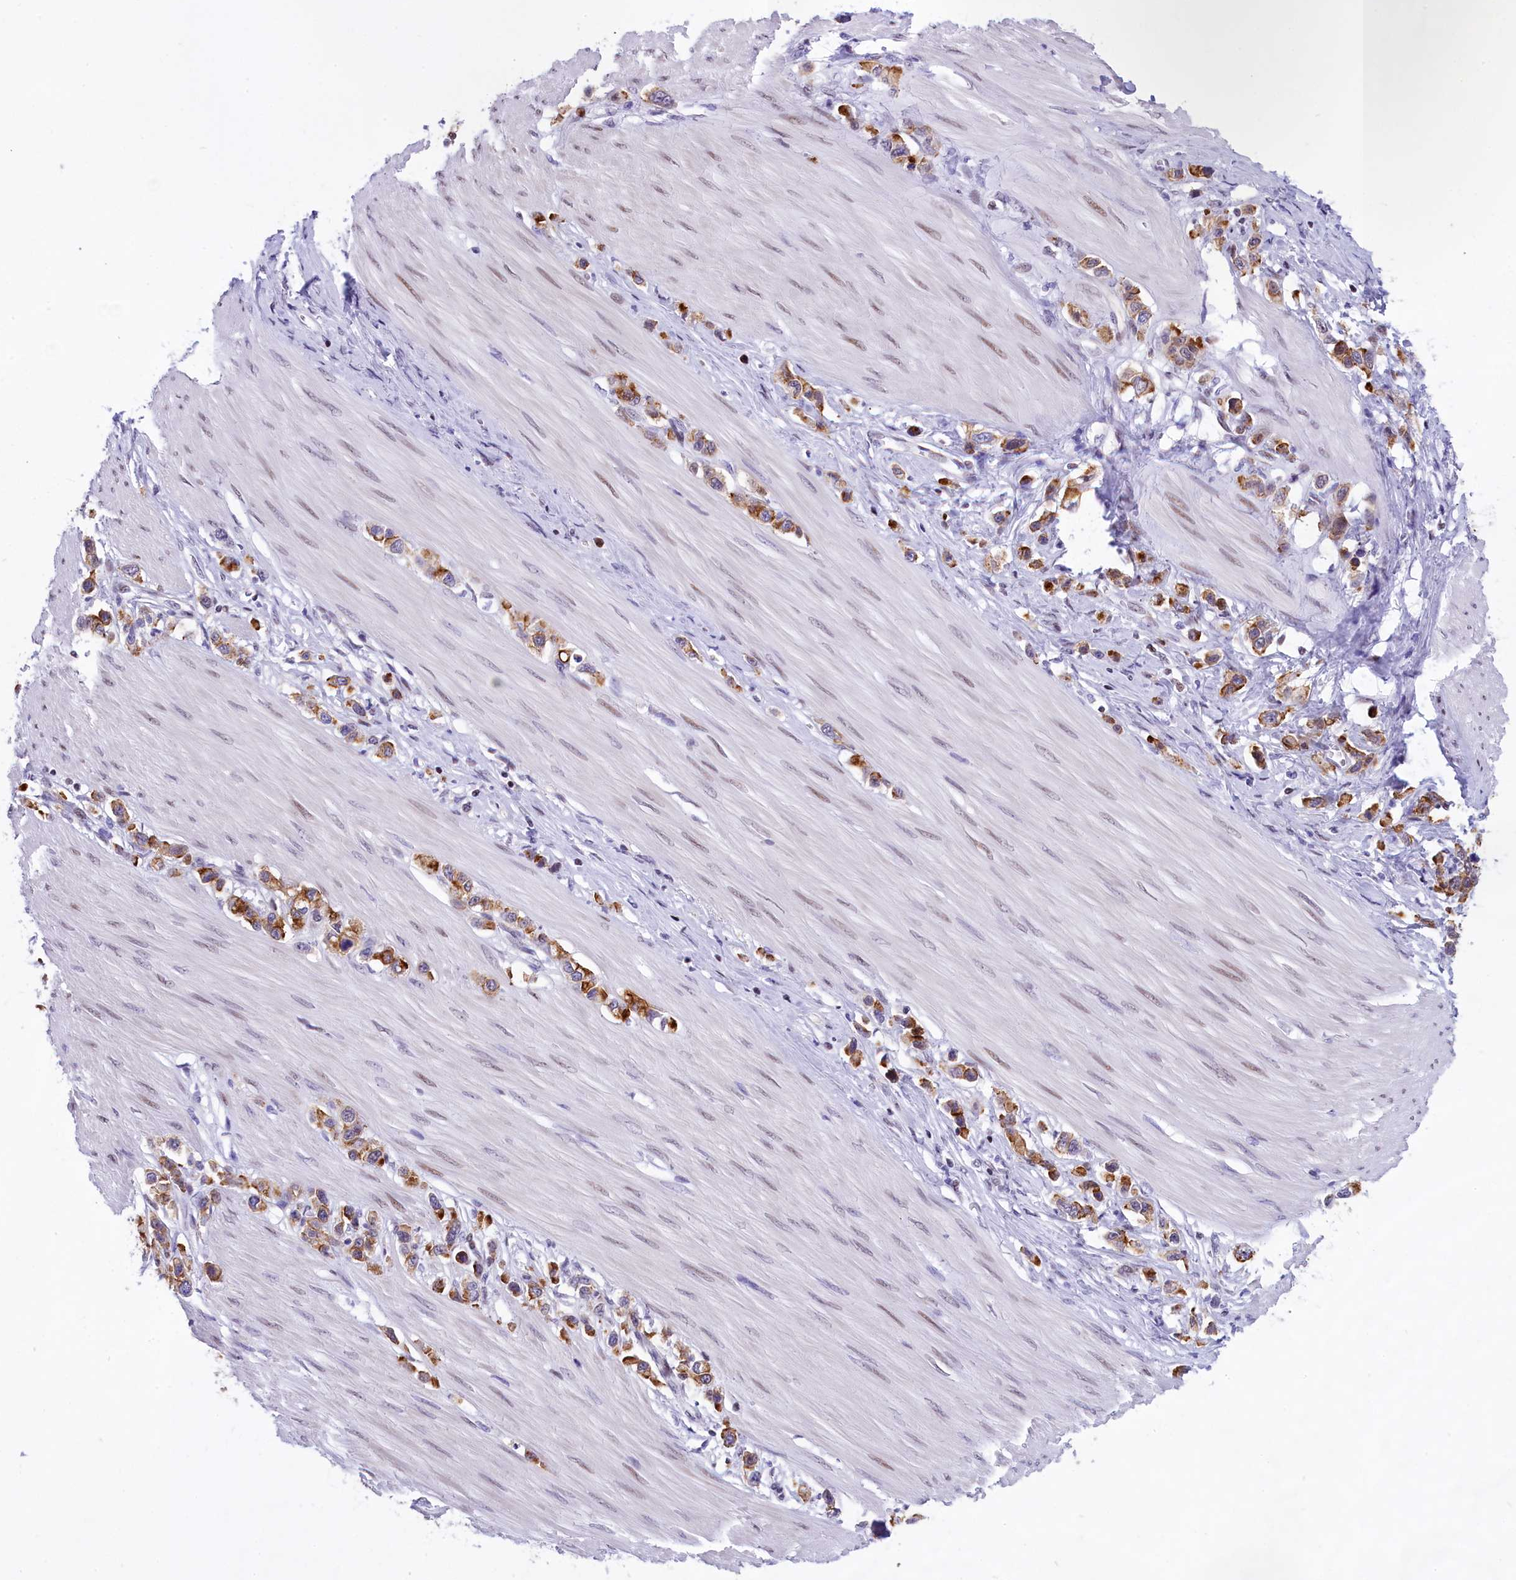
{"staining": {"intensity": "strong", "quantity": ">75%", "location": "cytoplasmic/membranous"}, "tissue": "stomach cancer", "cell_type": "Tumor cells", "image_type": "cancer", "snomed": [{"axis": "morphology", "description": "Adenocarcinoma, NOS"}, {"axis": "topography", "description": "Stomach"}], "caption": "Strong cytoplasmic/membranous positivity for a protein is appreciated in about >75% of tumor cells of adenocarcinoma (stomach) using immunohistochemistry (IHC).", "gene": "SPIRE2", "patient": {"sex": "female", "age": 65}}